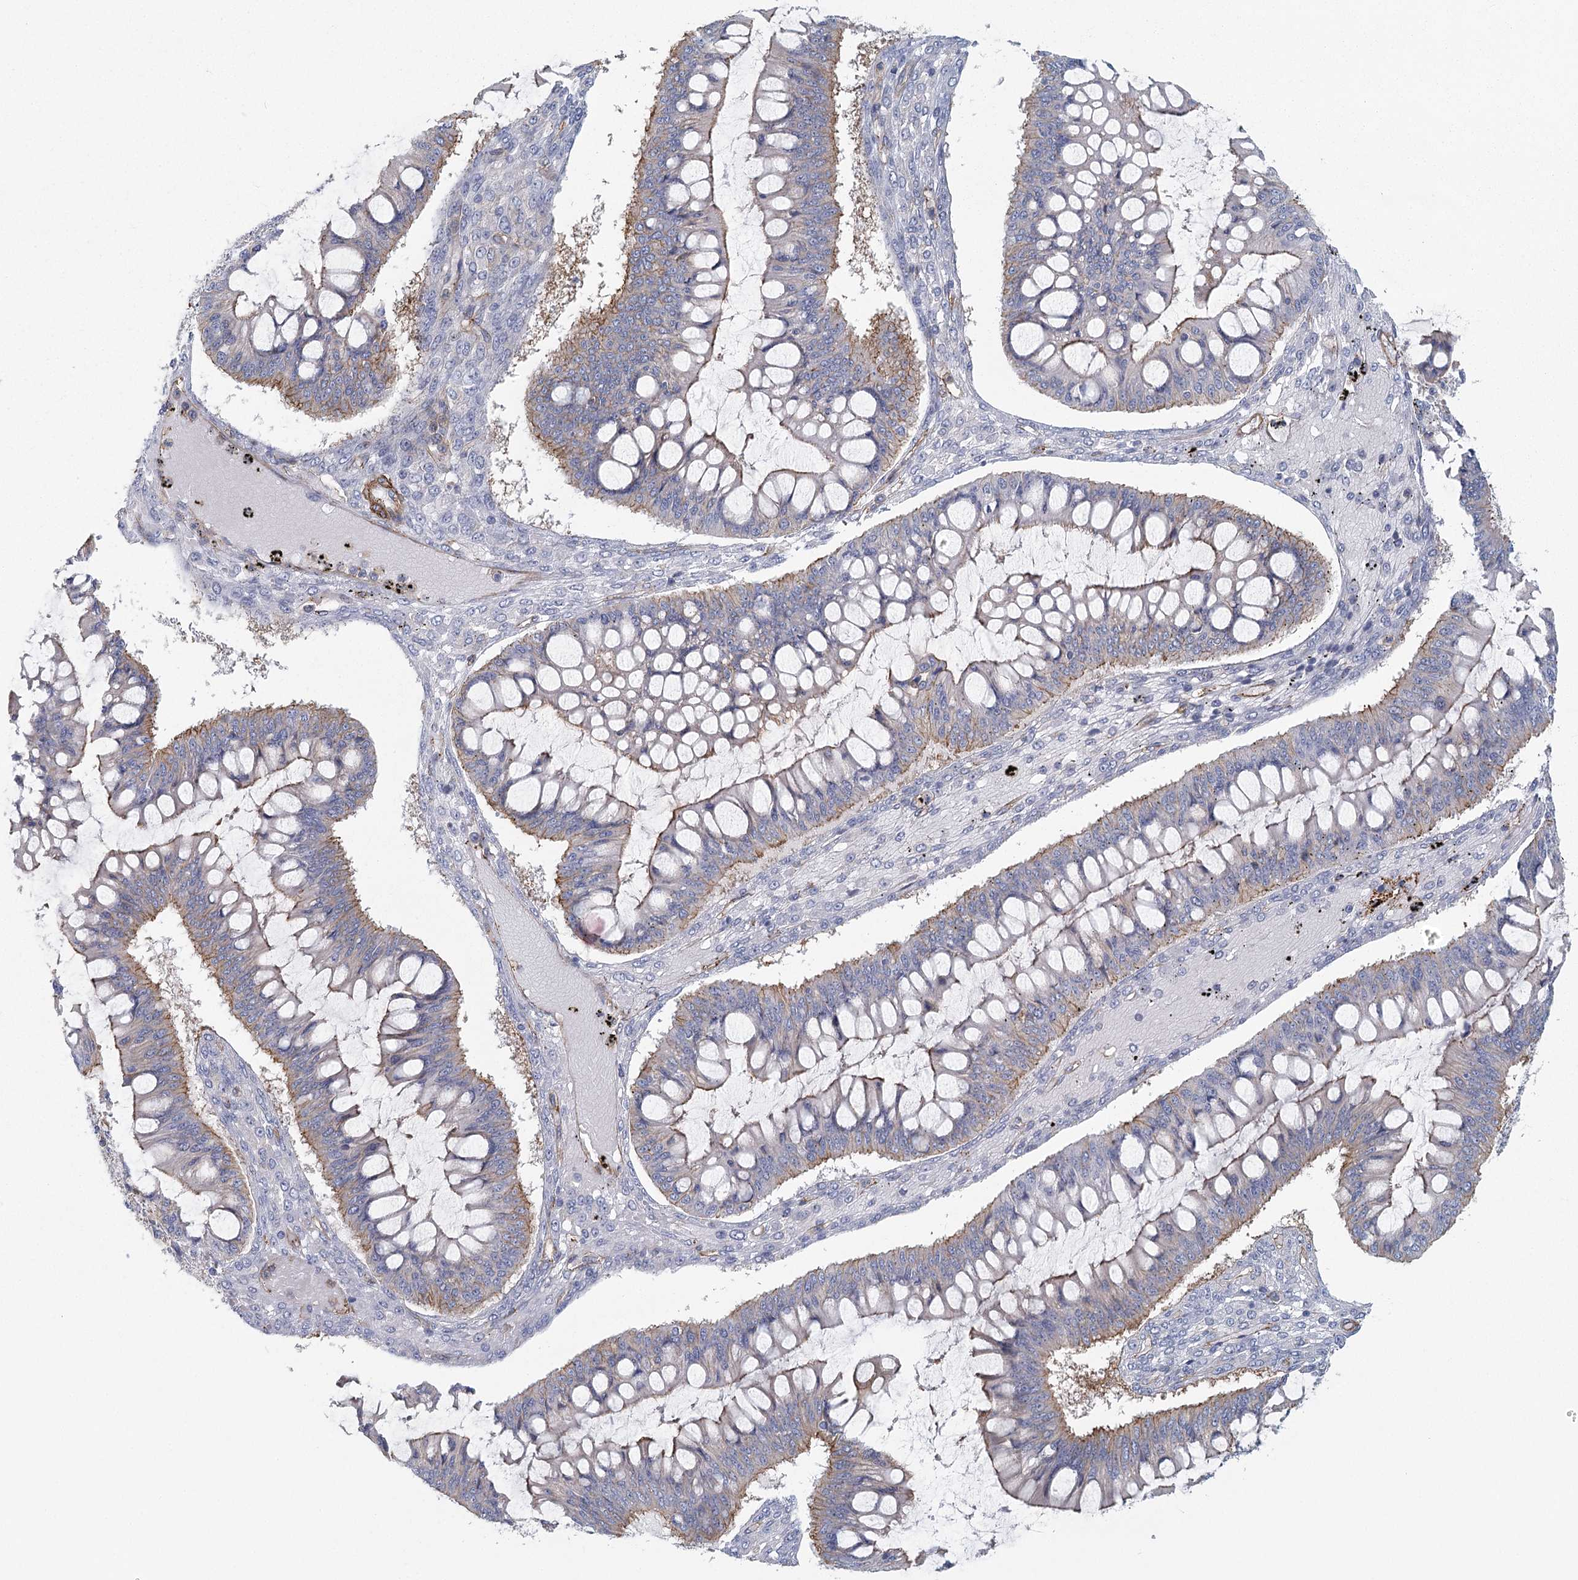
{"staining": {"intensity": "weak", "quantity": "<25%", "location": "cytoplasmic/membranous"}, "tissue": "ovarian cancer", "cell_type": "Tumor cells", "image_type": "cancer", "snomed": [{"axis": "morphology", "description": "Cystadenocarcinoma, mucinous, NOS"}, {"axis": "topography", "description": "Ovary"}], "caption": "IHC of human ovarian mucinous cystadenocarcinoma demonstrates no expression in tumor cells.", "gene": "IFT46", "patient": {"sex": "female", "age": 73}}